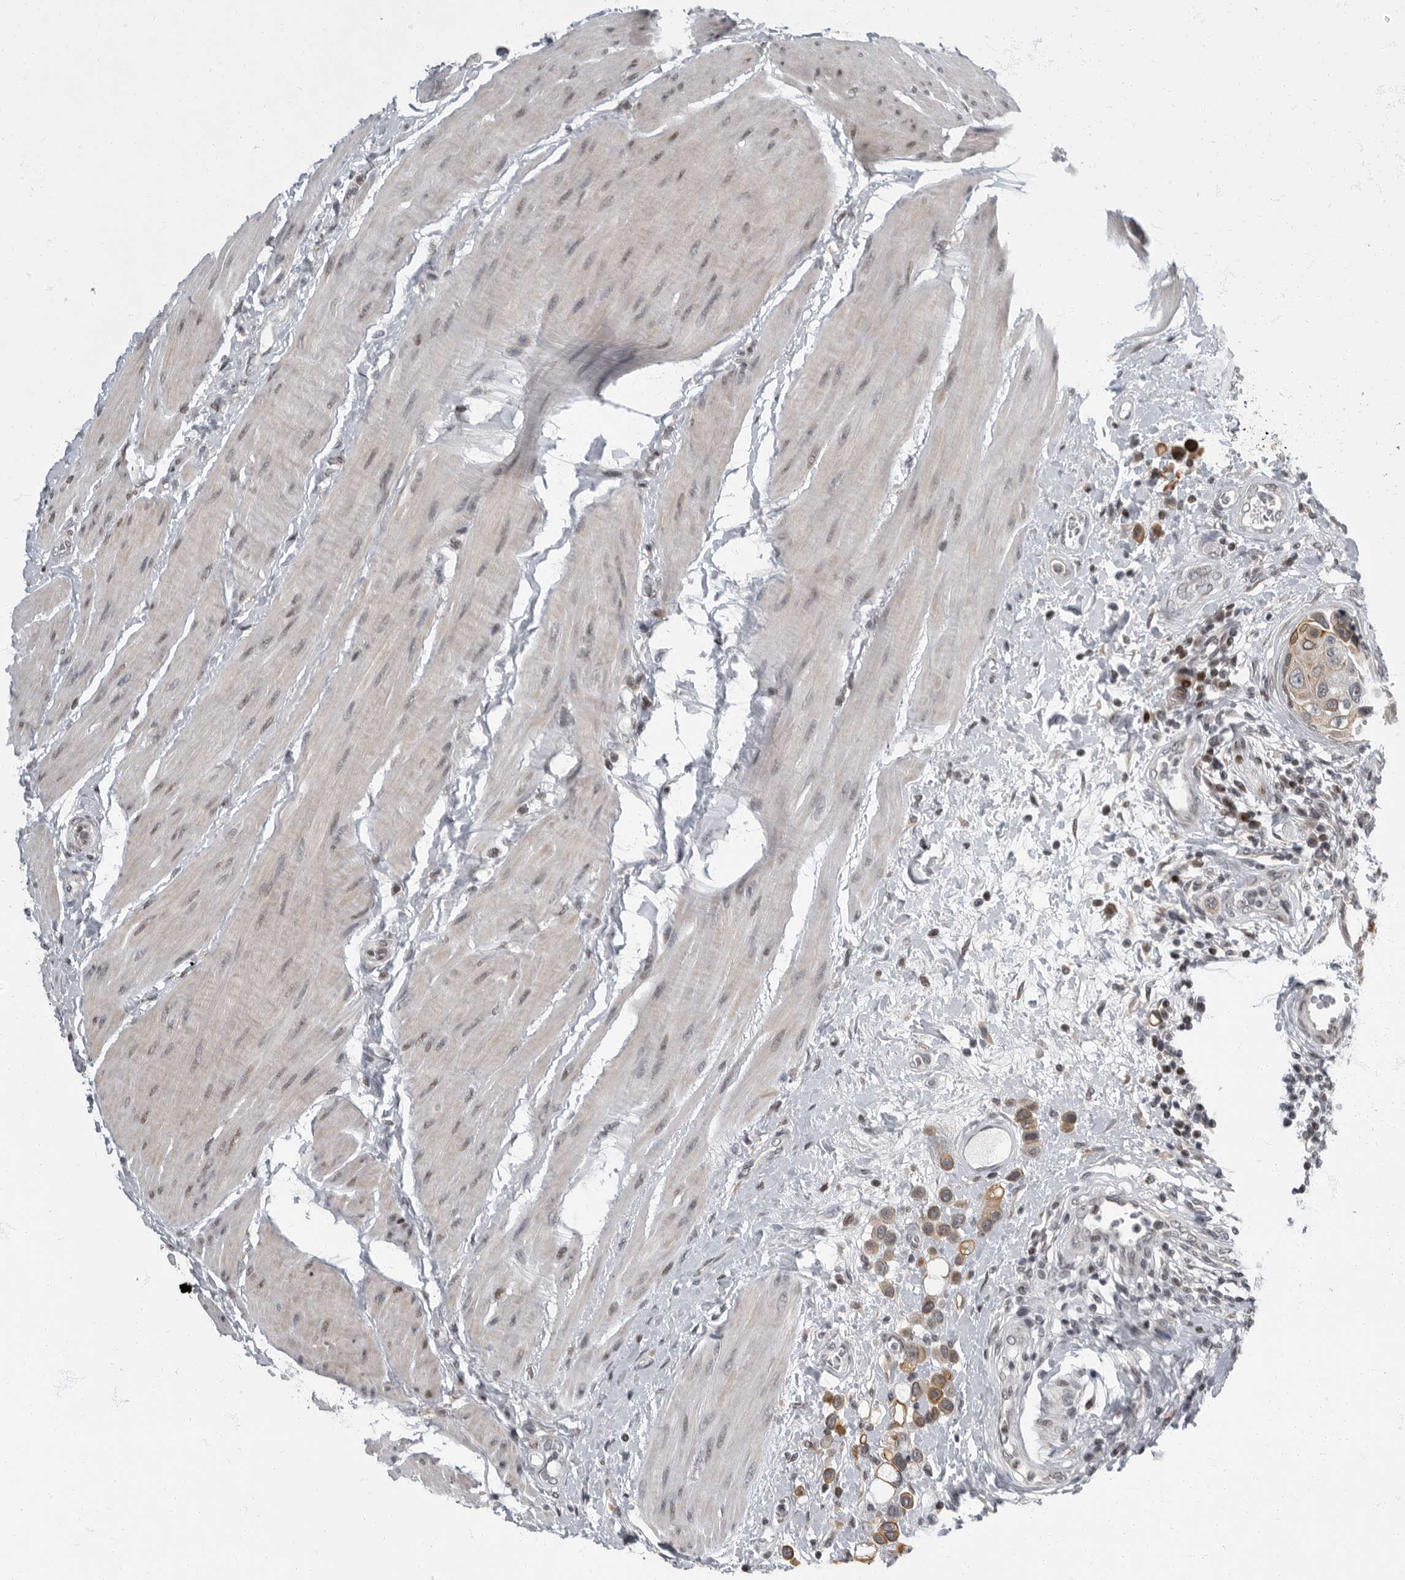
{"staining": {"intensity": "moderate", "quantity": "25%-75%", "location": "cytoplasmic/membranous"}, "tissue": "urothelial cancer", "cell_type": "Tumor cells", "image_type": "cancer", "snomed": [{"axis": "morphology", "description": "Urothelial carcinoma, High grade"}, {"axis": "topography", "description": "Urinary bladder"}], "caption": "Urothelial cancer stained with a brown dye displays moderate cytoplasmic/membranous positive staining in approximately 25%-75% of tumor cells.", "gene": "EVI5", "patient": {"sex": "male", "age": 50}}